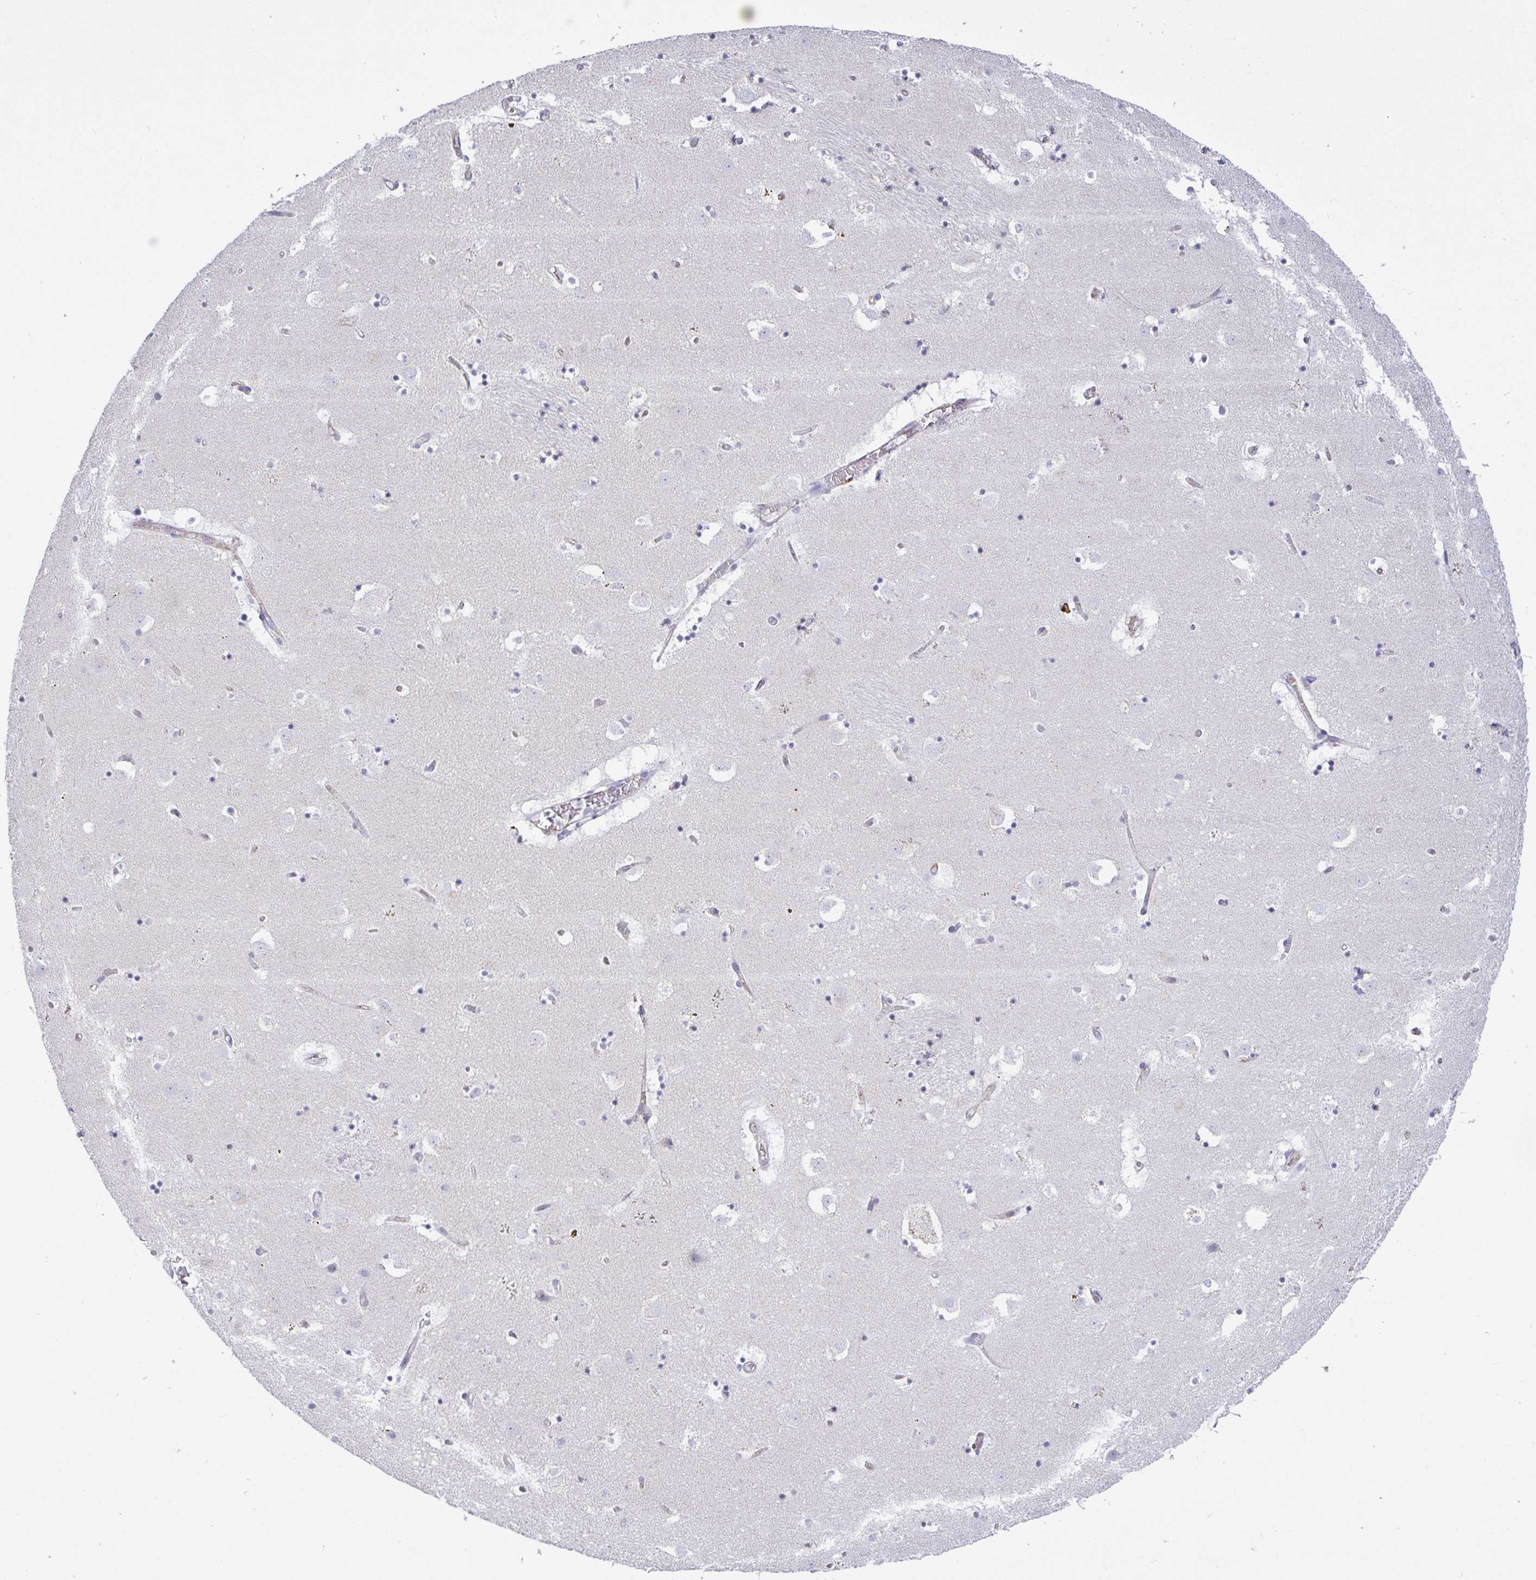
{"staining": {"intensity": "negative", "quantity": "none", "location": "none"}, "tissue": "caudate", "cell_type": "Glial cells", "image_type": "normal", "snomed": [{"axis": "morphology", "description": "Normal tissue, NOS"}, {"axis": "topography", "description": "Lateral ventricle wall"}], "caption": "IHC image of unremarkable human caudate stained for a protein (brown), which shows no staining in glial cells.", "gene": "PLCD4", "patient": {"sex": "male", "age": 58}}